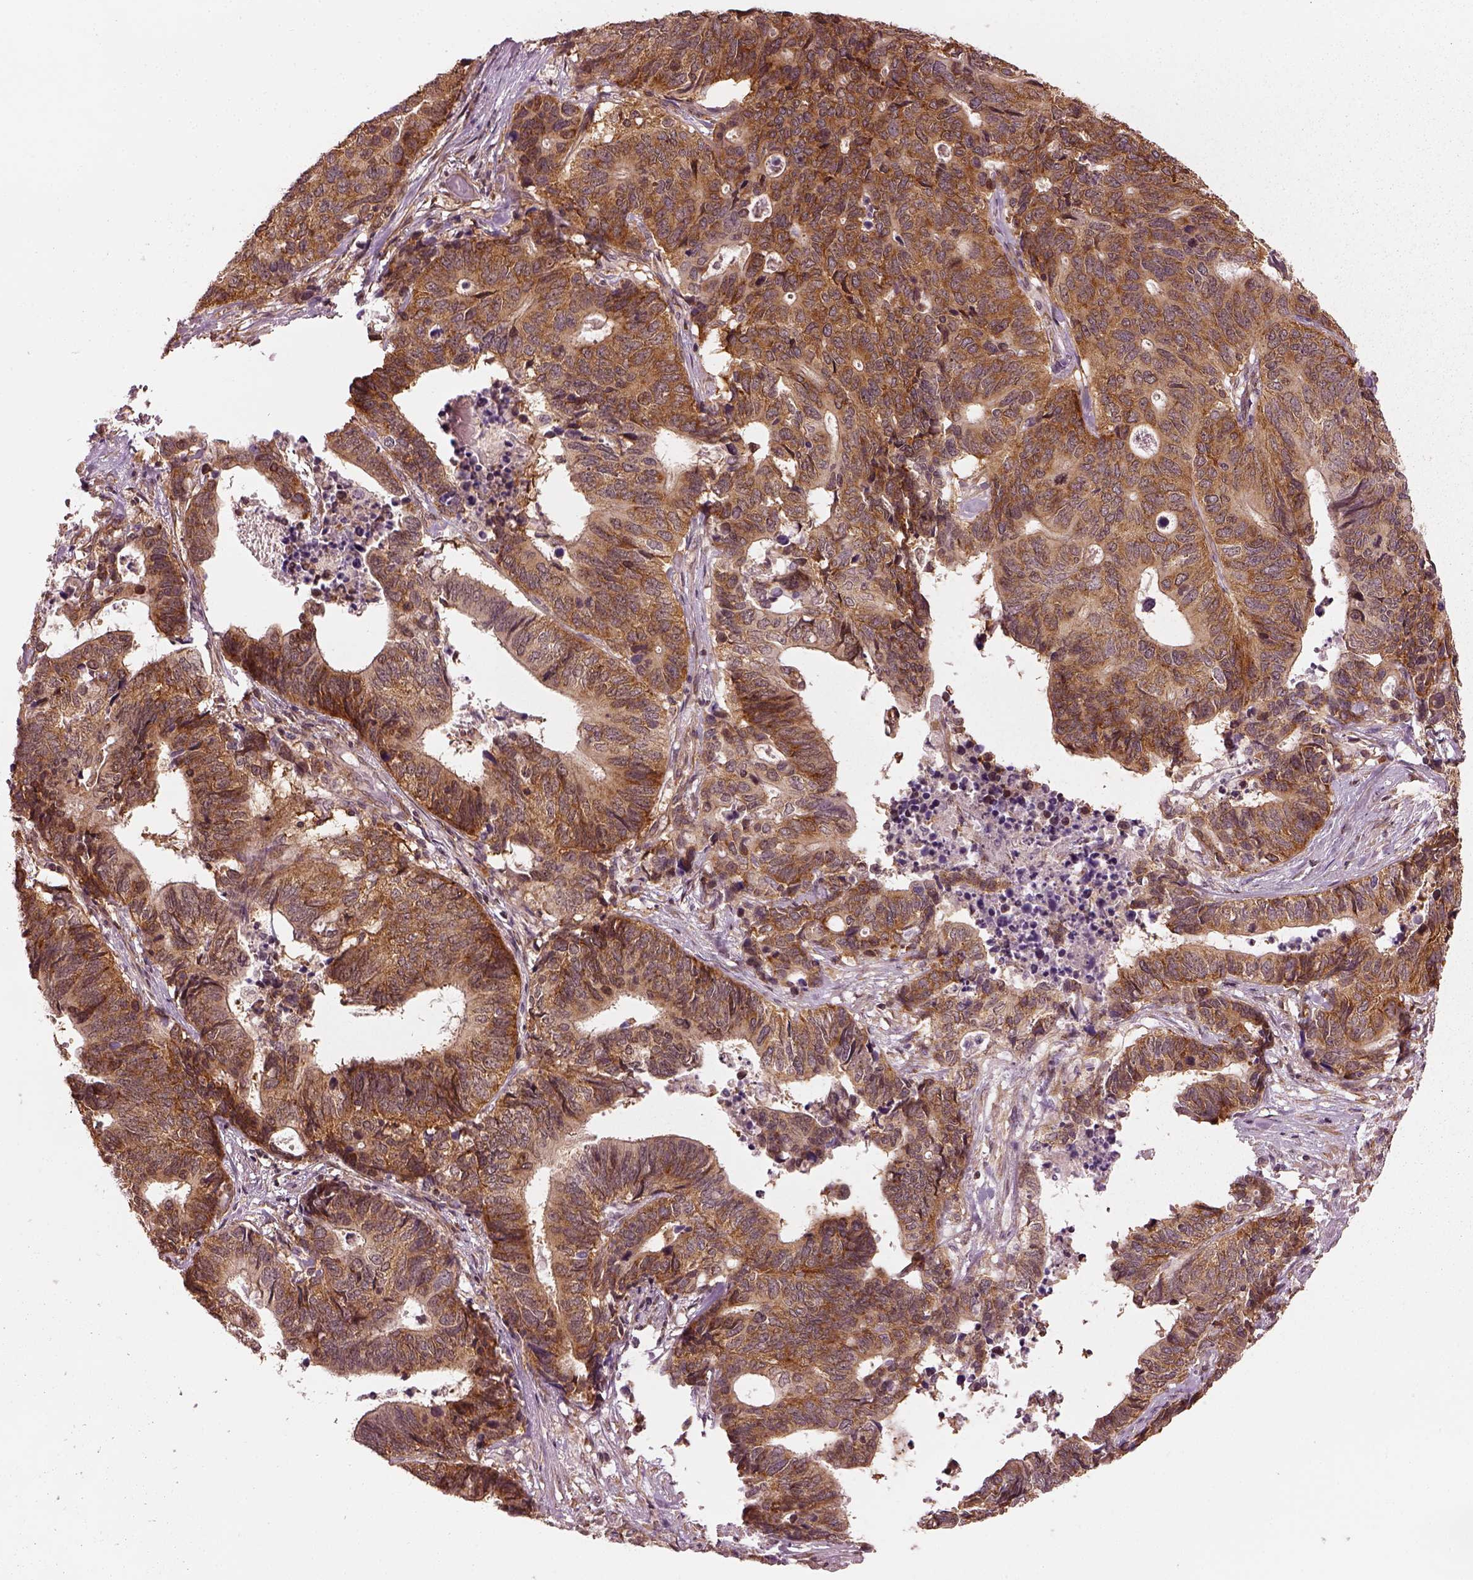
{"staining": {"intensity": "moderate", "quantity": ">75%", "location": "cytoplasmic/membranous"}, "tissue": "stomach cancer", "cell_type": "Tumor cells", "image_type": "cancer", "snomed": [{"axis": "morphology", "description": "Adenocarcinoma, NOS"}, {"axis": "topography", "description": "Stomach, upper"}], "caption": "This micrograph demonstrates stomach cancer stained with immunohistochemistry (IHC) to label a protein in brown. The cytoplasmic/membranous of tumor cells show moderate positivity for the protein. Nuclei are counter-stained blue.", "gene": "LSM14A", "patient": {"sex": "female", "age": 67}}